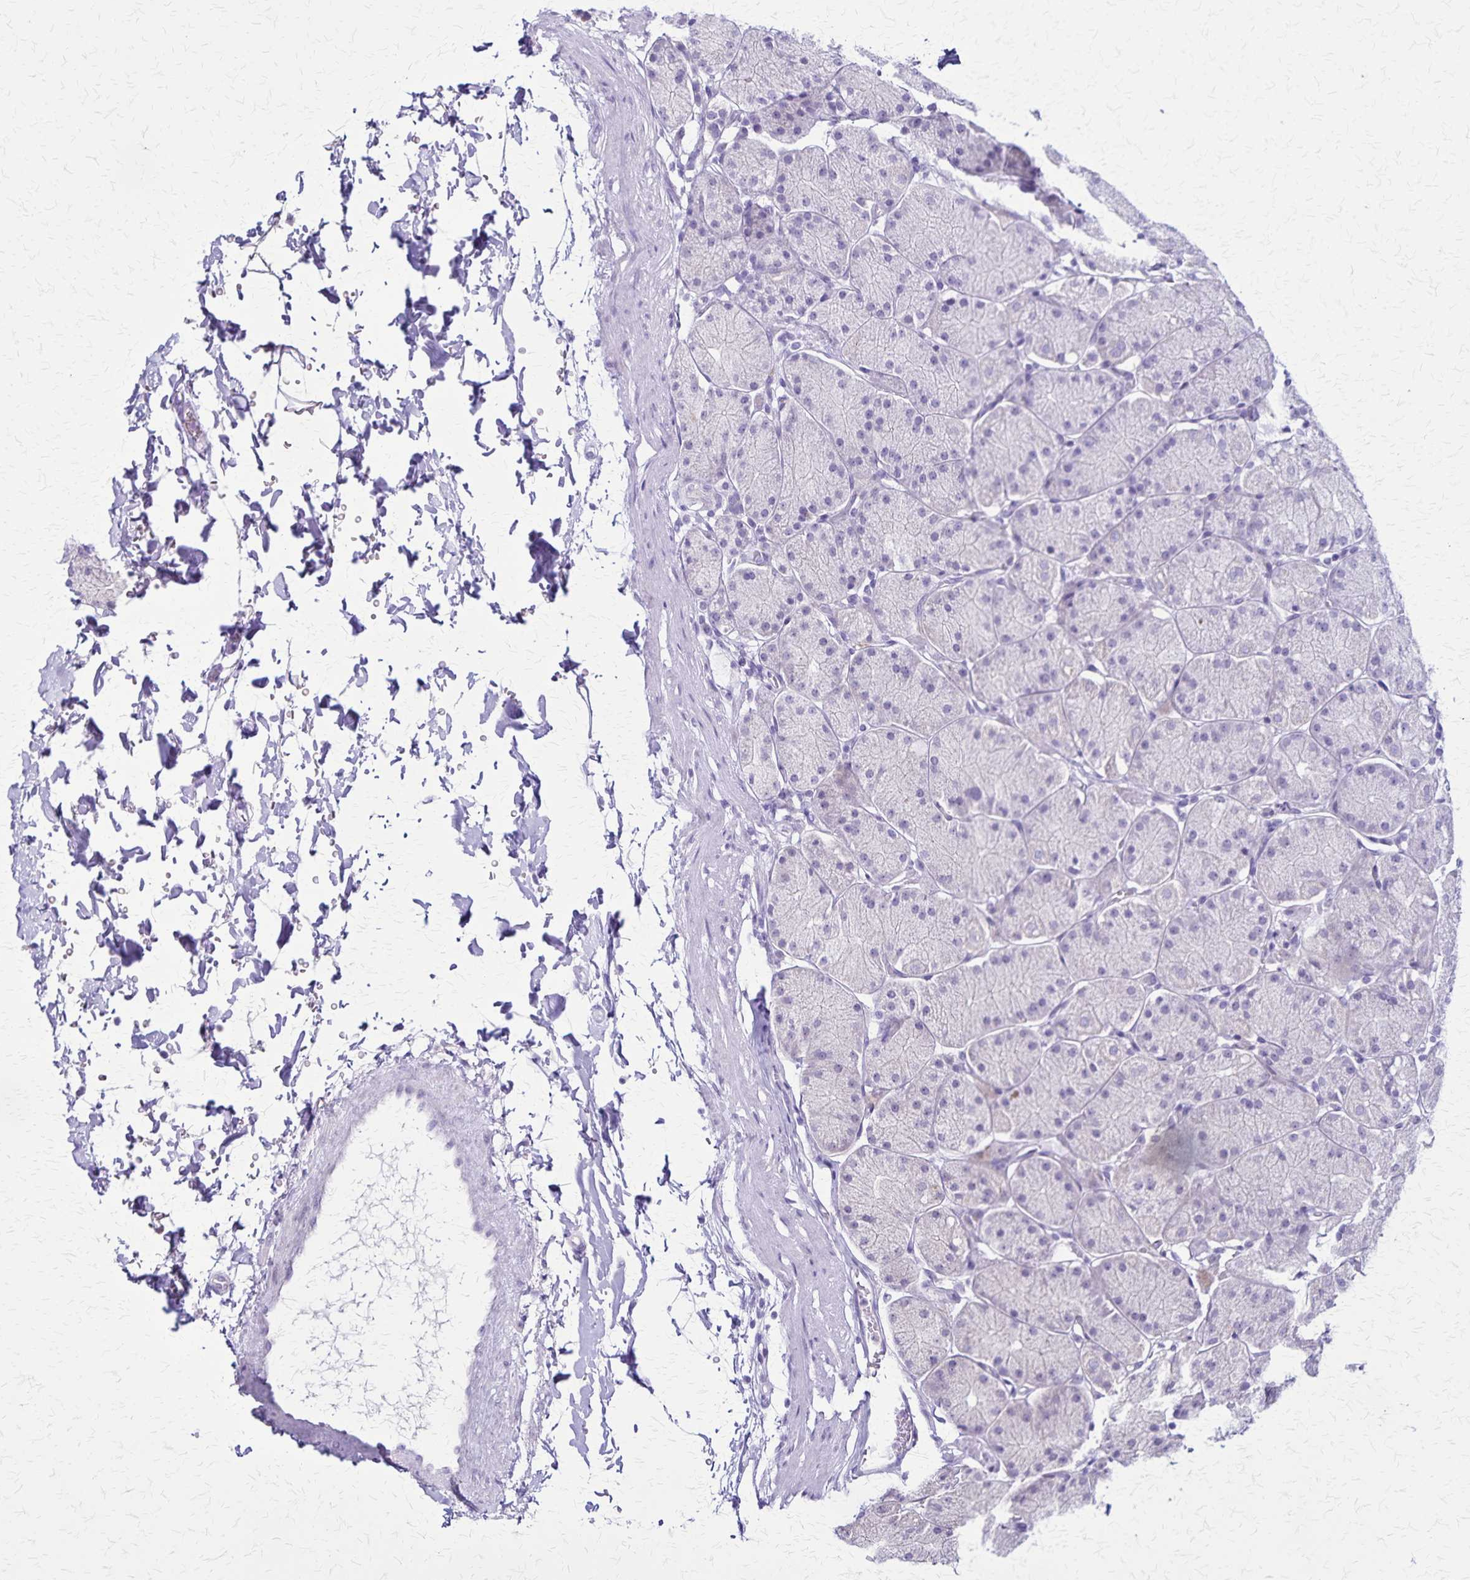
{"staining": {"intensity": "negative", "quantity": "none", "location": "none"}, "tissue": "stomach", "cell_type": "Glandular cells", "image_type": "normal", "snomed": [{"axis": "morphology", "description": "Normal tissue, NOS"}, {"axis": "topography", "description": "Stomach, upper"}, {"axis": "topography", "description": "Stomach"}], "caption": "The immunohistochemistry photomicrograph has no significant staining in glandular cells of stomach.", "gene": "OR51B5", "patient": {"sex": "male", "age": 76}}